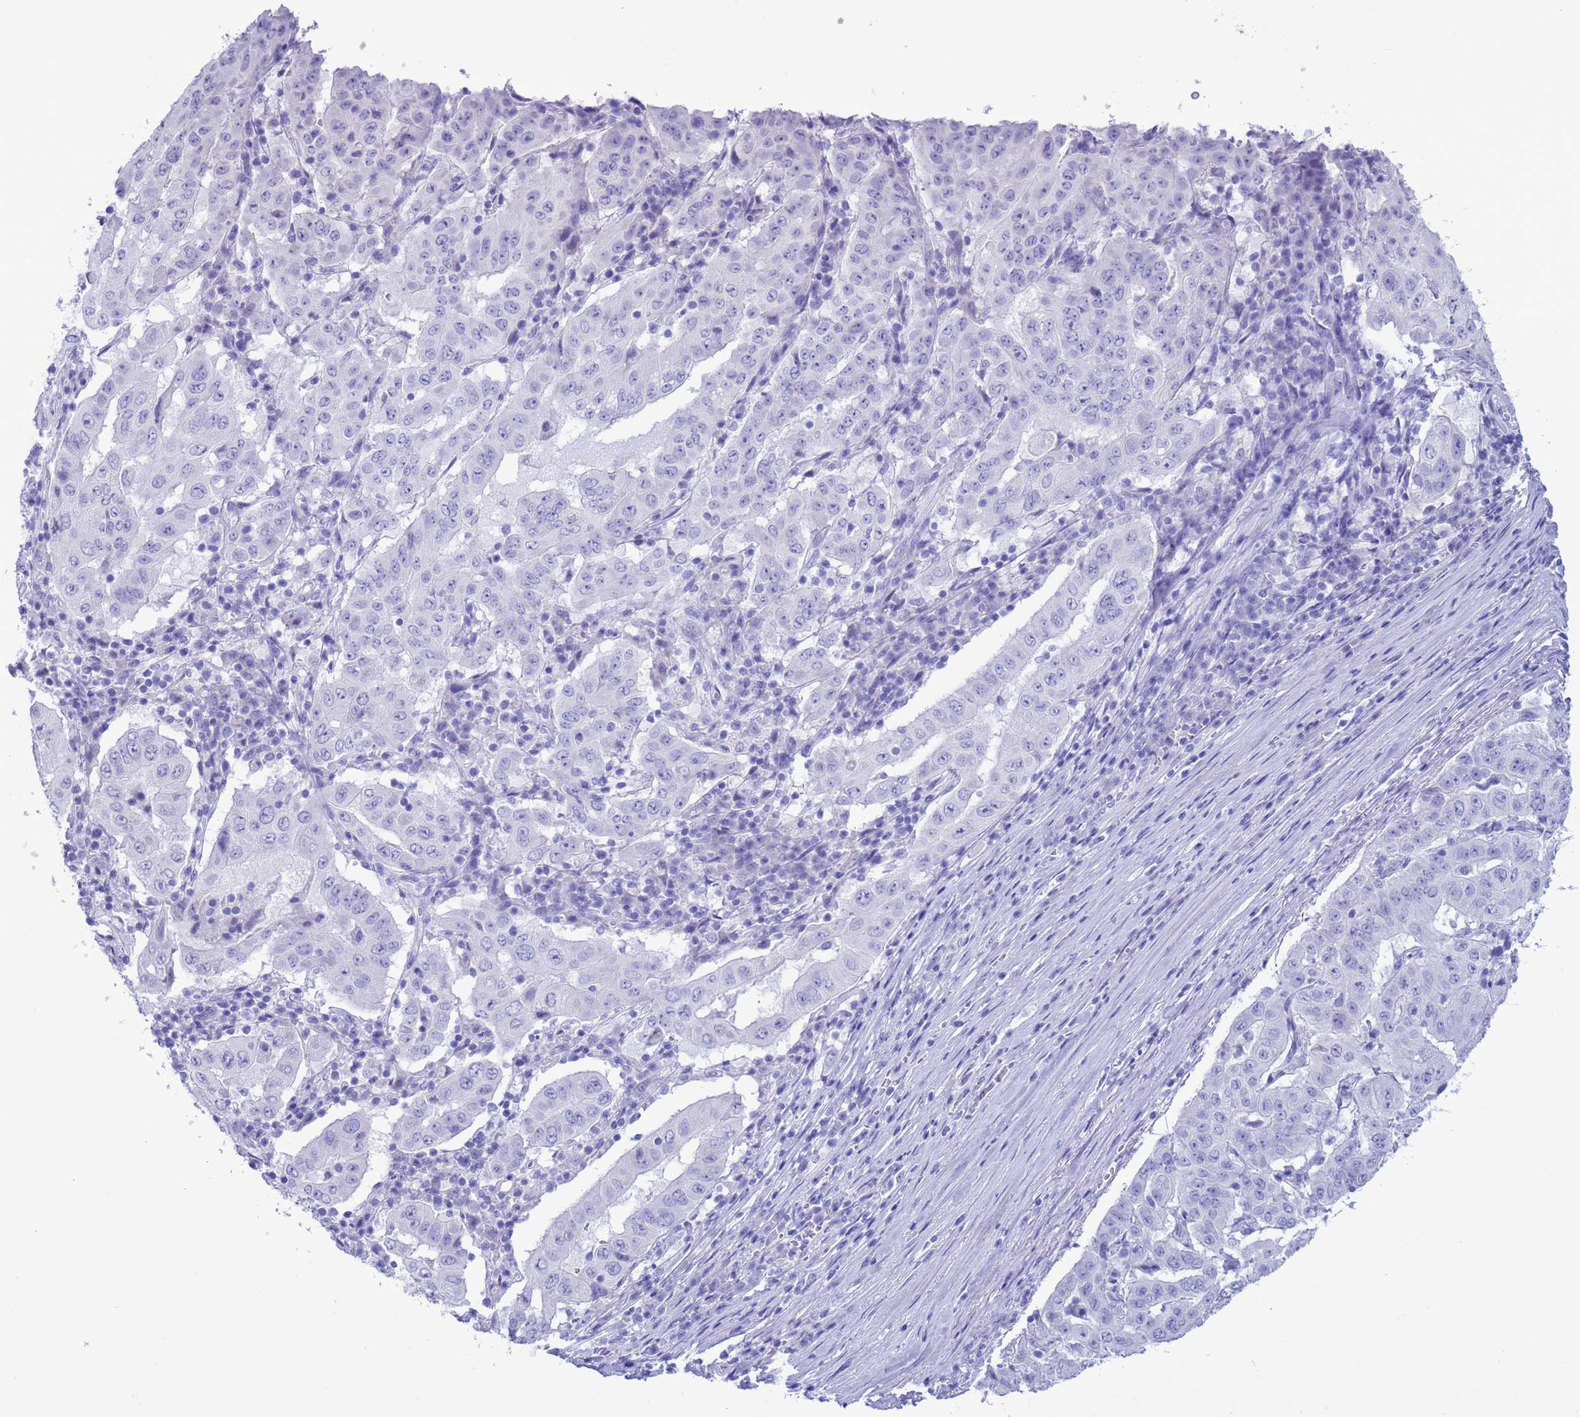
{"staining": {"intensity": "negative", "quantity": "none", "location": "none"}, "tissue": "pancreatic cancer", "cell_type": "Tumor cells", "image_type": "cancer", "snomed": [{"axis": "morphology", "description": "Adenocarcinoma, NOS"}, {"axis": "topography", "description": "Pancreas"}], "caption": "High power microscopy image of an immunohistochemistry histopathology image of pancreatic cancer, revealing no significant staining in tumor cells.", "gene": "GSTM1", "patient": {"sex": "male", "age": 63}}